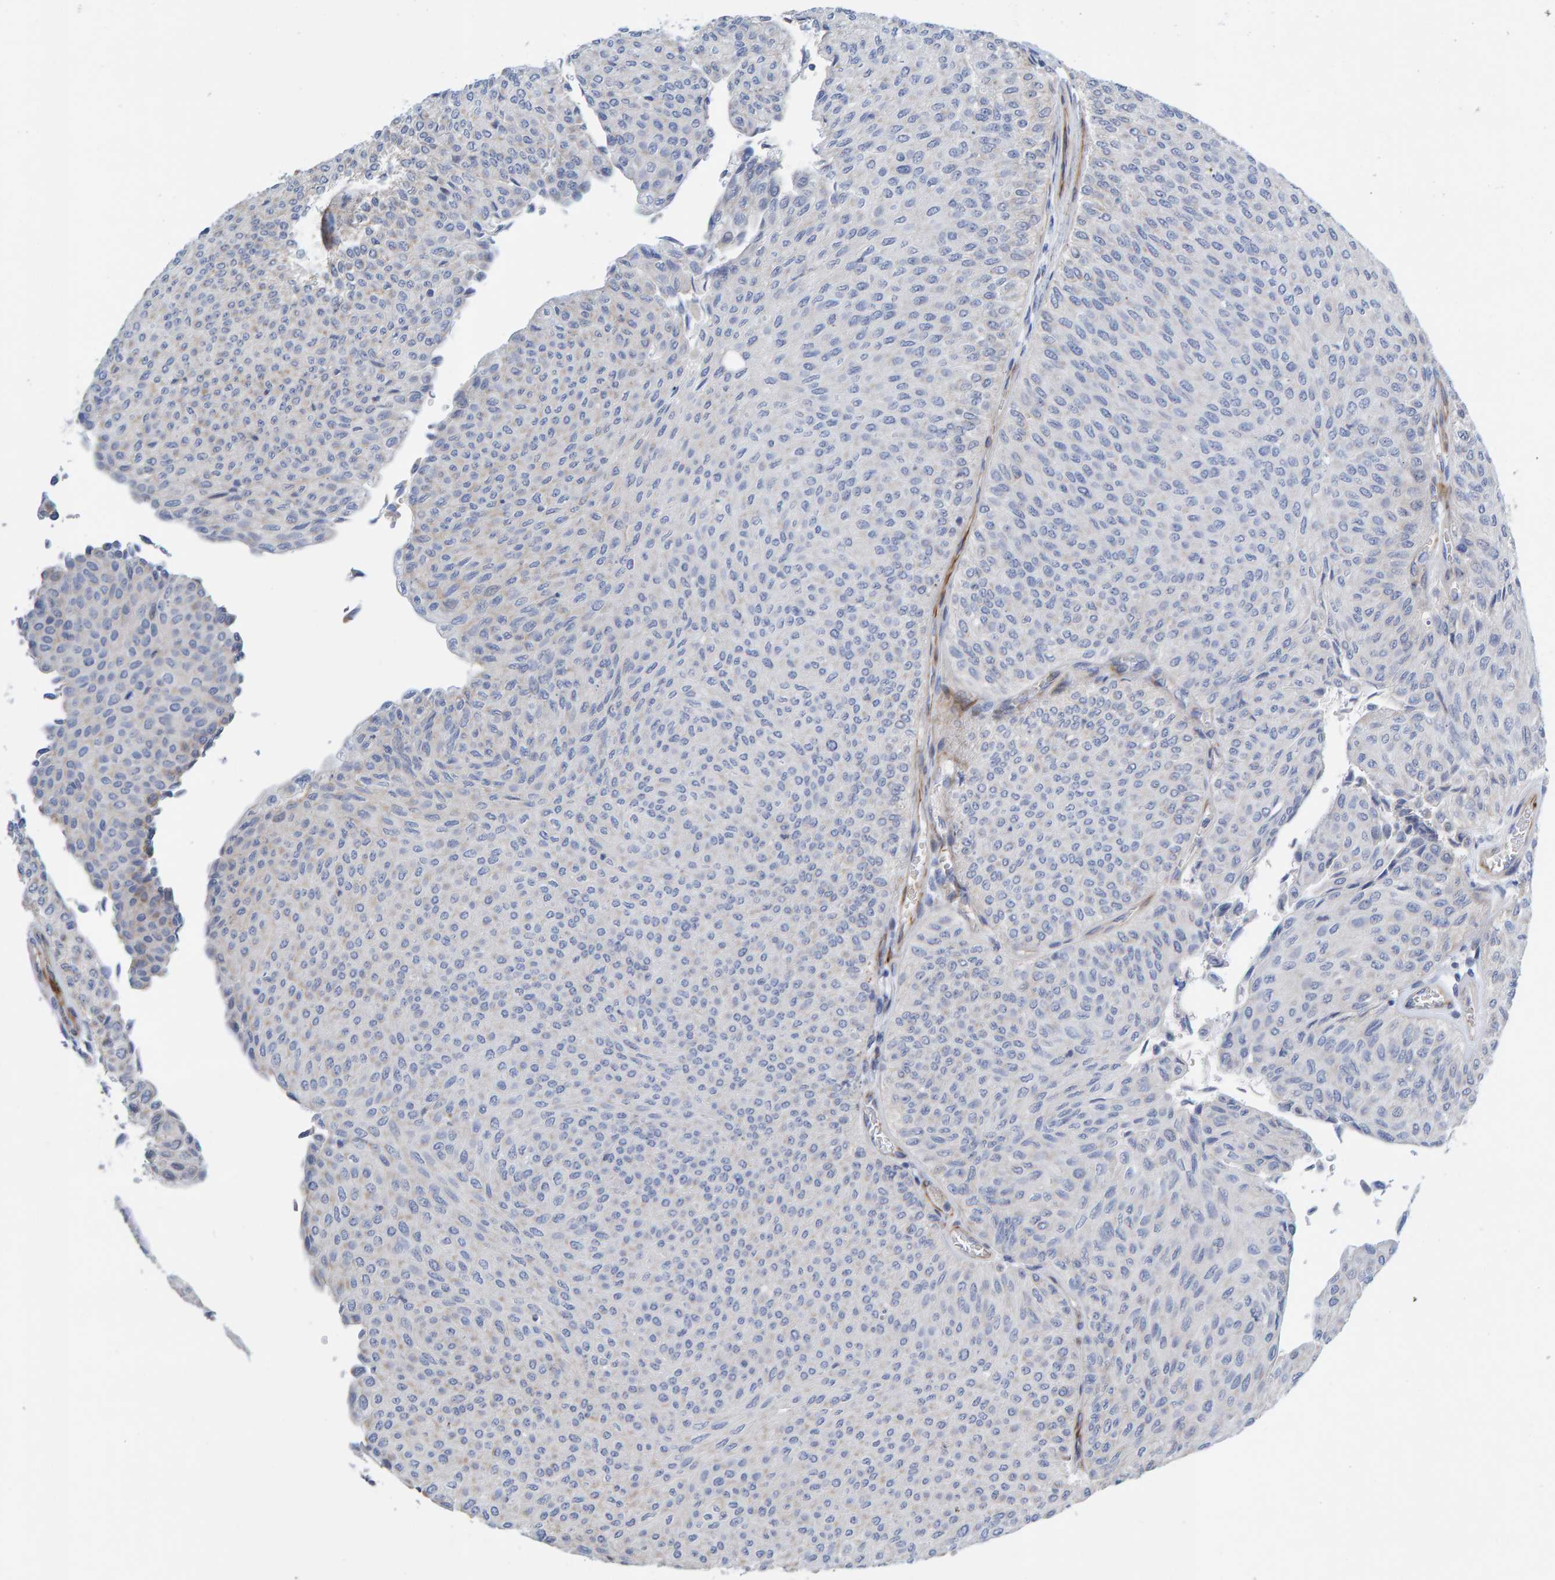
{"staining": {"intensity": "negative", "quantity": "none", "location": "none"}, "tissue": "urothelial cancer", "cell_type": "Tumor cells", "image_type": "cancer", "snomed": [{"axis": "morphology", "description": "Urothelial carcinoma, Low grade"}, {"axis": "topography", "description": "Urinary bladder"}], "caption": "IHC of human urothelial cancer reveals no staining in tumor cells.", "gene": "POLG2", "patient": {"sex": "male", "age": 78}}